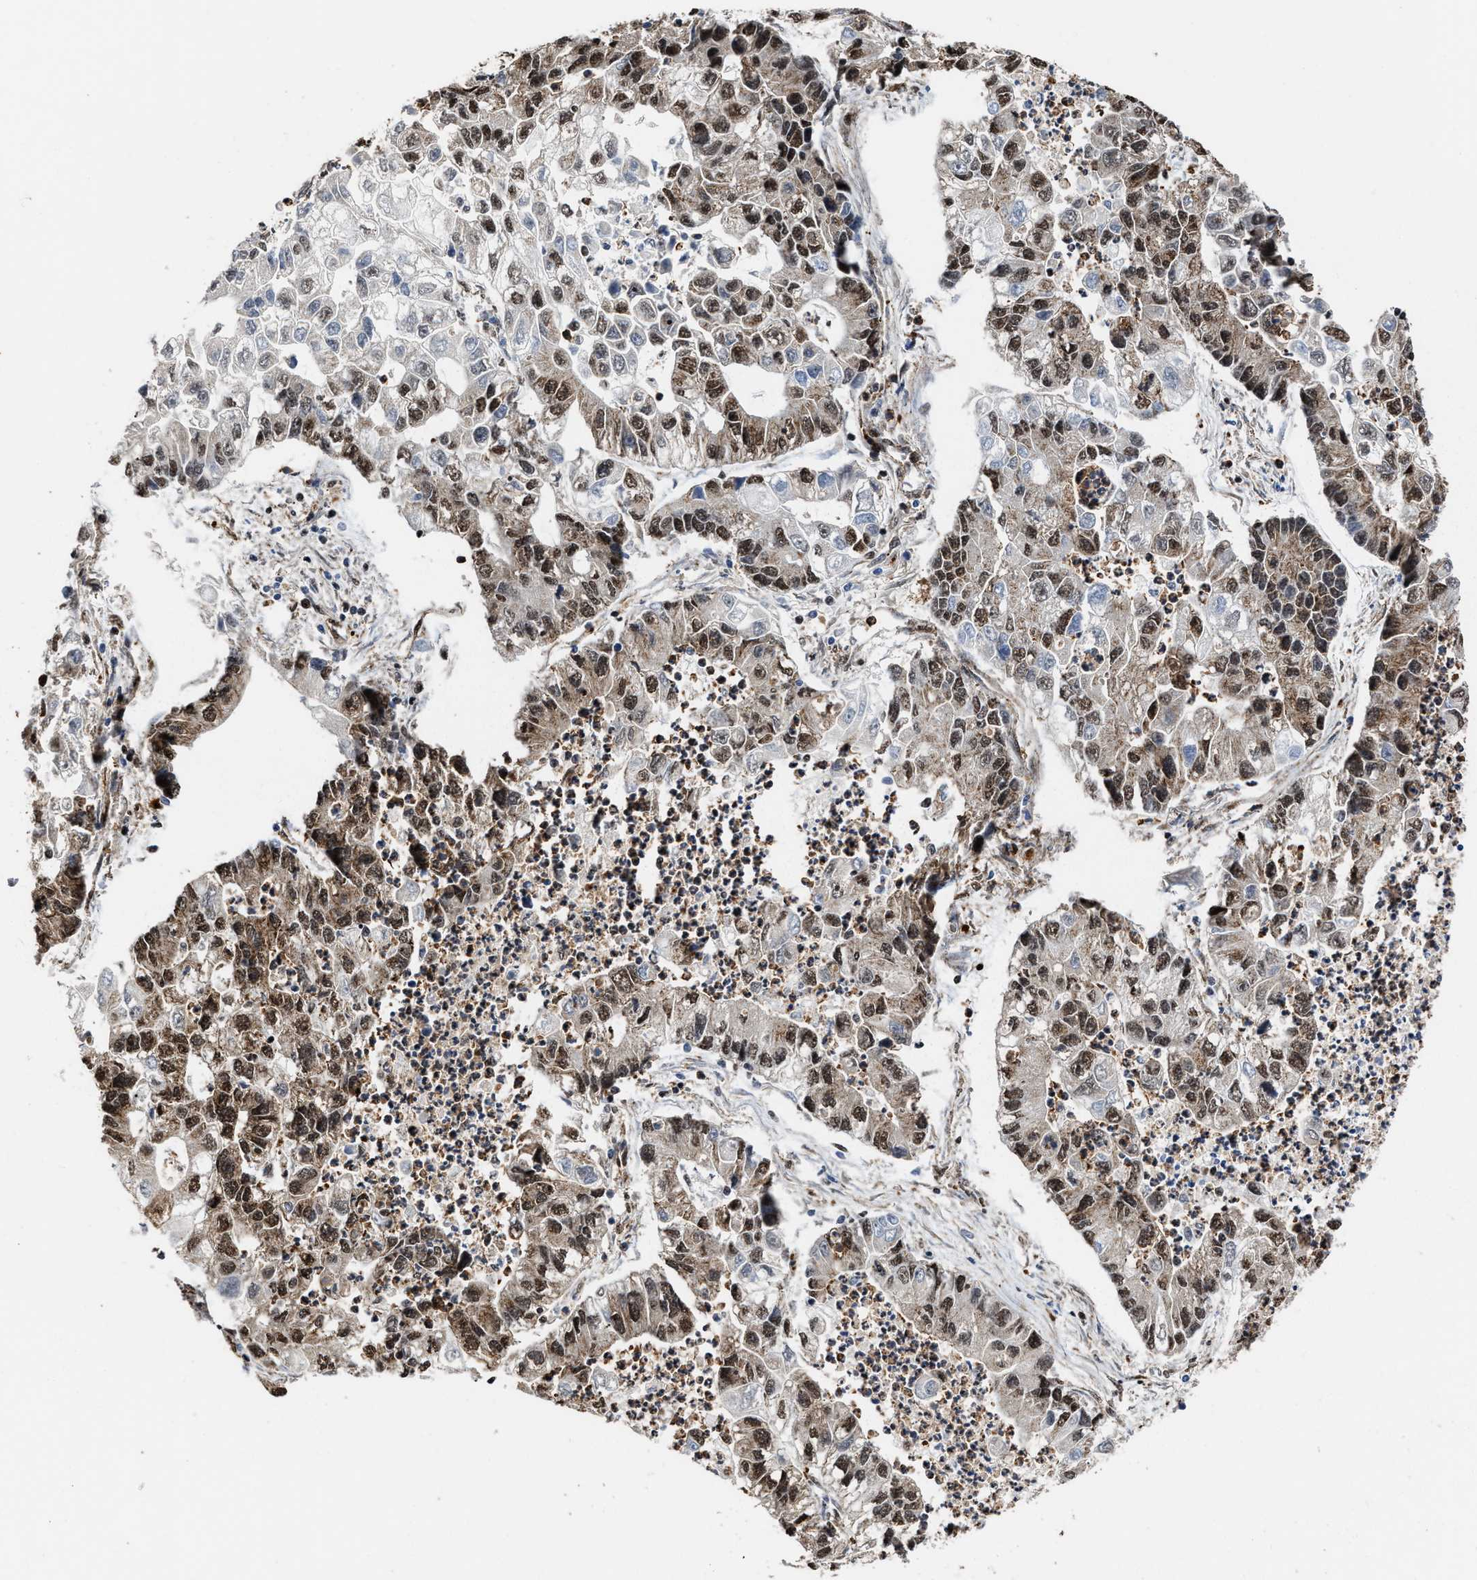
{"staining": {"intensity": "moderate", "quantity": "25%-75%", "location": "cytoplasmic/membranous,nuclear"}, "tissue": "lung cancer", "cell_type": "Tumor cells", "image_type": "cancer", "snomed": [{"axis": "morphology", "description": "Adenocarcinoma, NOS"}, {"axis": "topography", "description": "Lung"}], "caption": "Human adenocarcinoma (lung) stained with a protein marker exhibits moderate staining in tumor cells.", "gene": "SEPTIN2", "patient": {"sex": "female", "age": 51}}